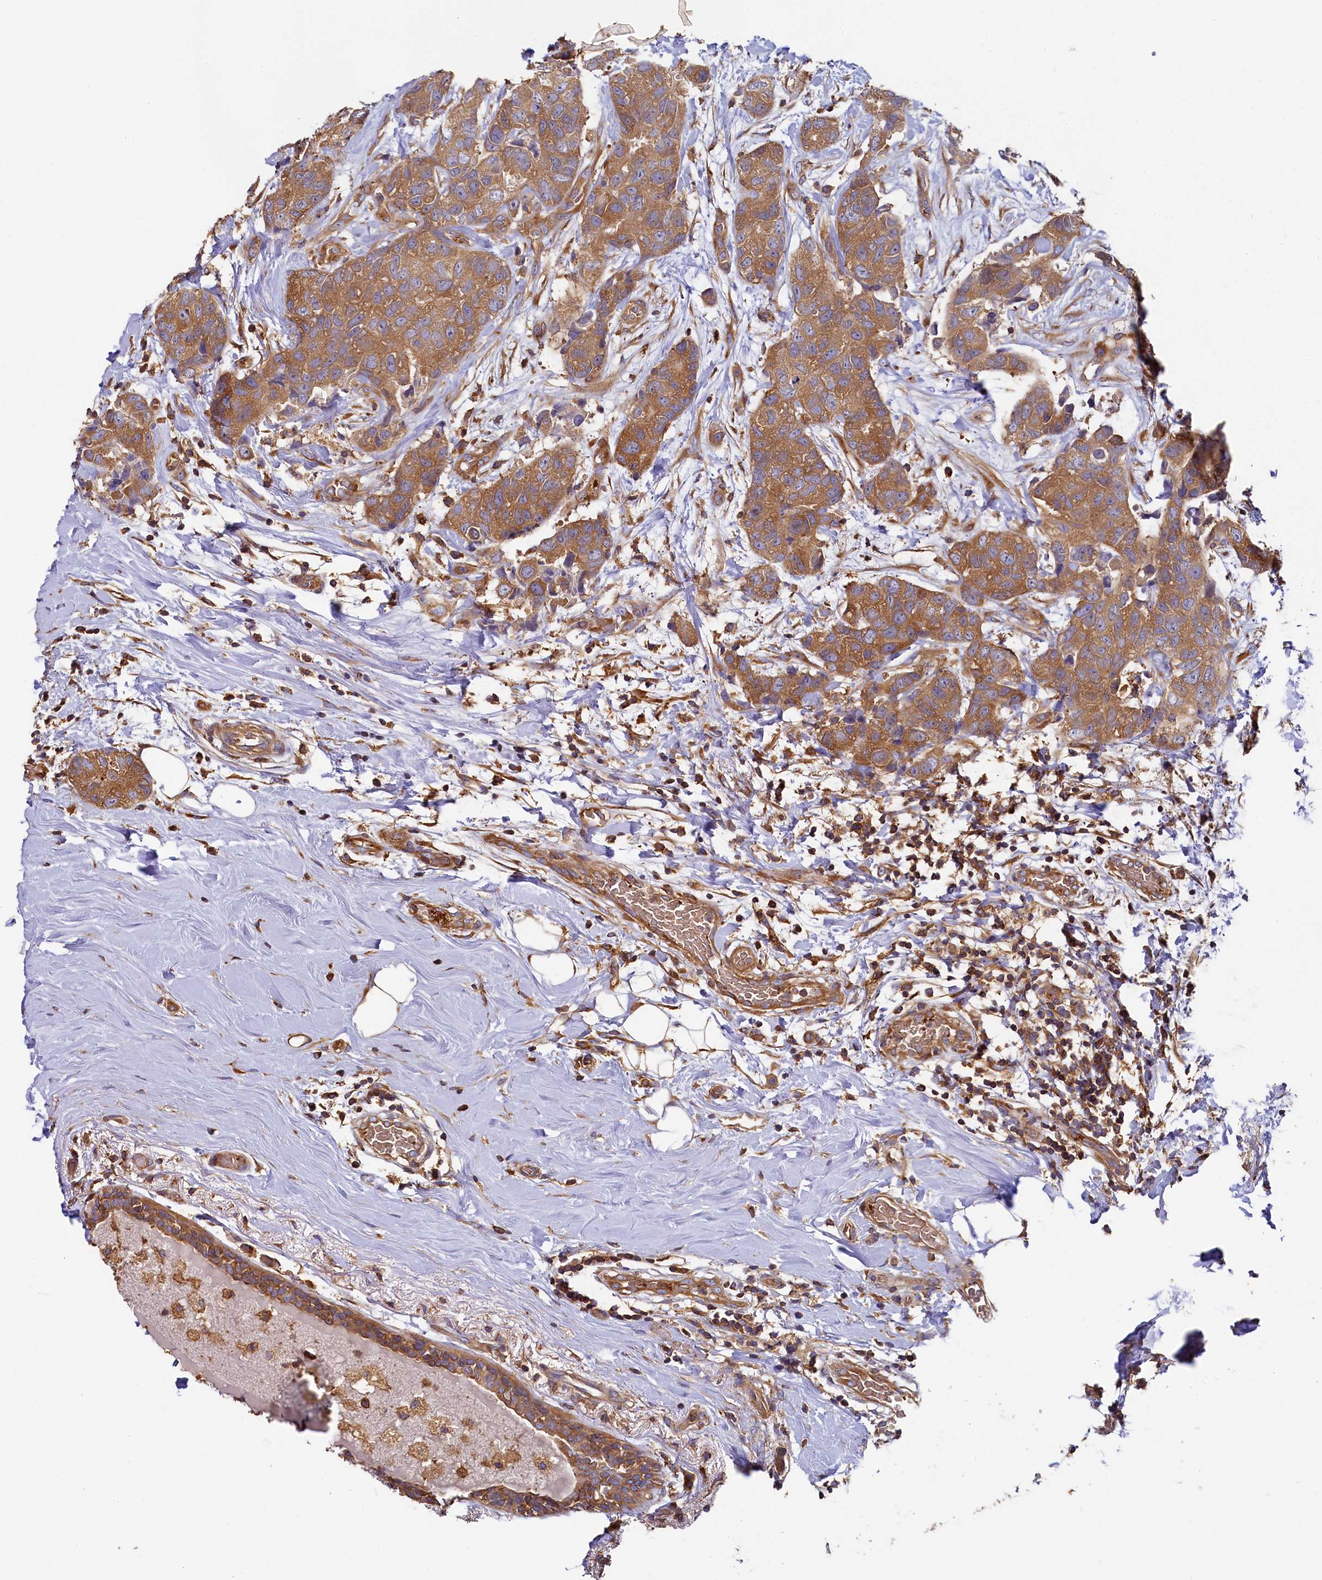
{"staining": {"intensity": "moderate", "quantity": ">75%", "location": "cytoplasmic/membranous"}, "tissue": "breast cancer", "cell_type": "Tumor cells", "image_type": "cancer", "snomed": [{"axis": "morphology", "description": "Duct carcinoma"}, {"axis": "topography", "description": "Breast"}], "caption": "Immunohistochemistry (IHC) (DAB) staining of human intraductal carcinoma (breast) reveals moderate cytoplasmic/membranous protein expression in about >75% of tumor cells. Nuclei are stained in blue.", "gene": "PPIP5K1", "patient": {"sex": "female", "age": 62}}